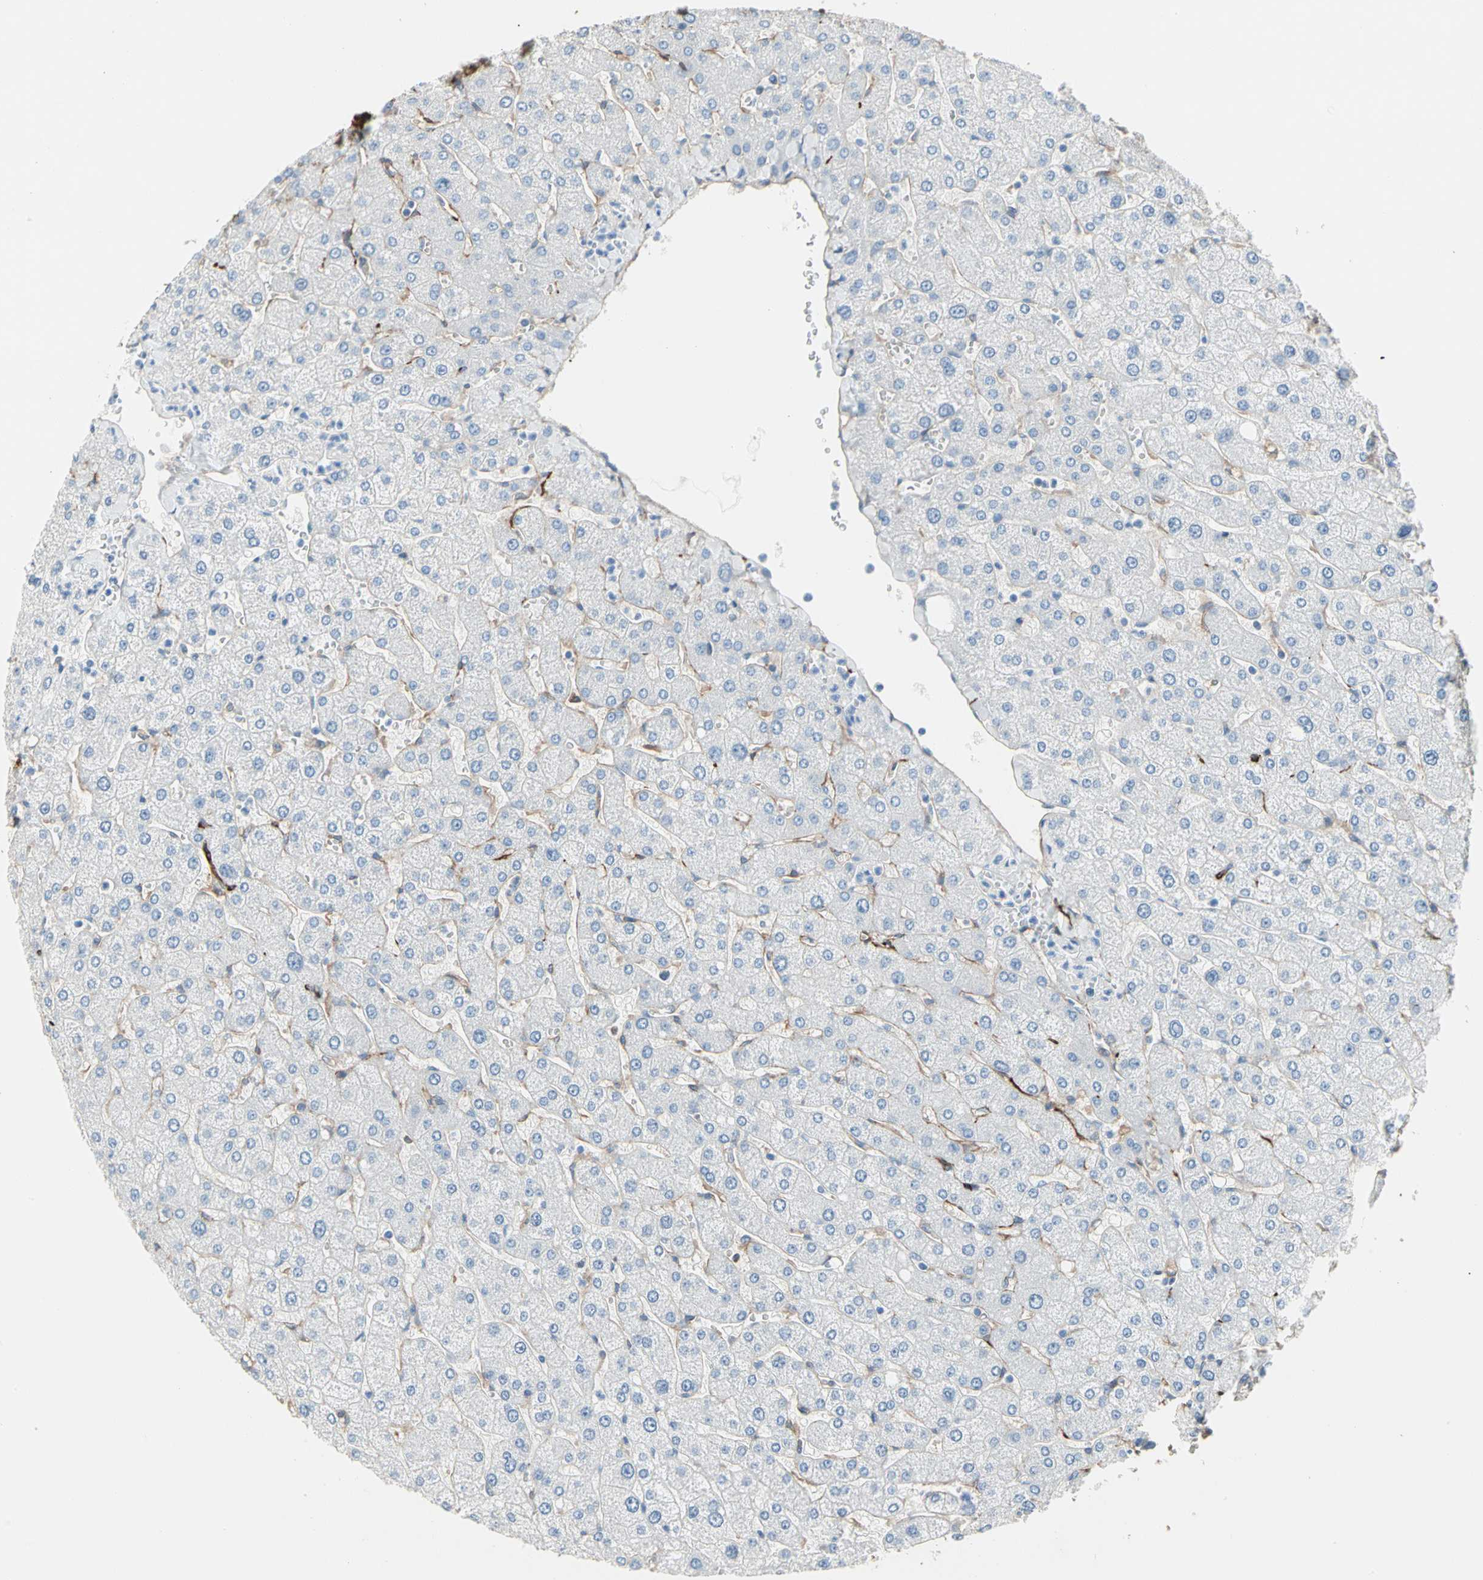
{"staining": {"intensity": "negative", "quantity": "none", "location": "none"}, "tissue": "liver", "cell_type": "Cholangiocytes", "image_type": "normal", "snomed": [{"axis": "morphology", "description": "Normal tissue, NOS"}, {"axis": "topography", "description": "Liver"}], "caption": "This is an immunohistochemistry micrograph of benign liver. There is no staining in cholangiocytes.", "gene": "EPB41L2", "patient": {"sex": "male", "age": 55}}